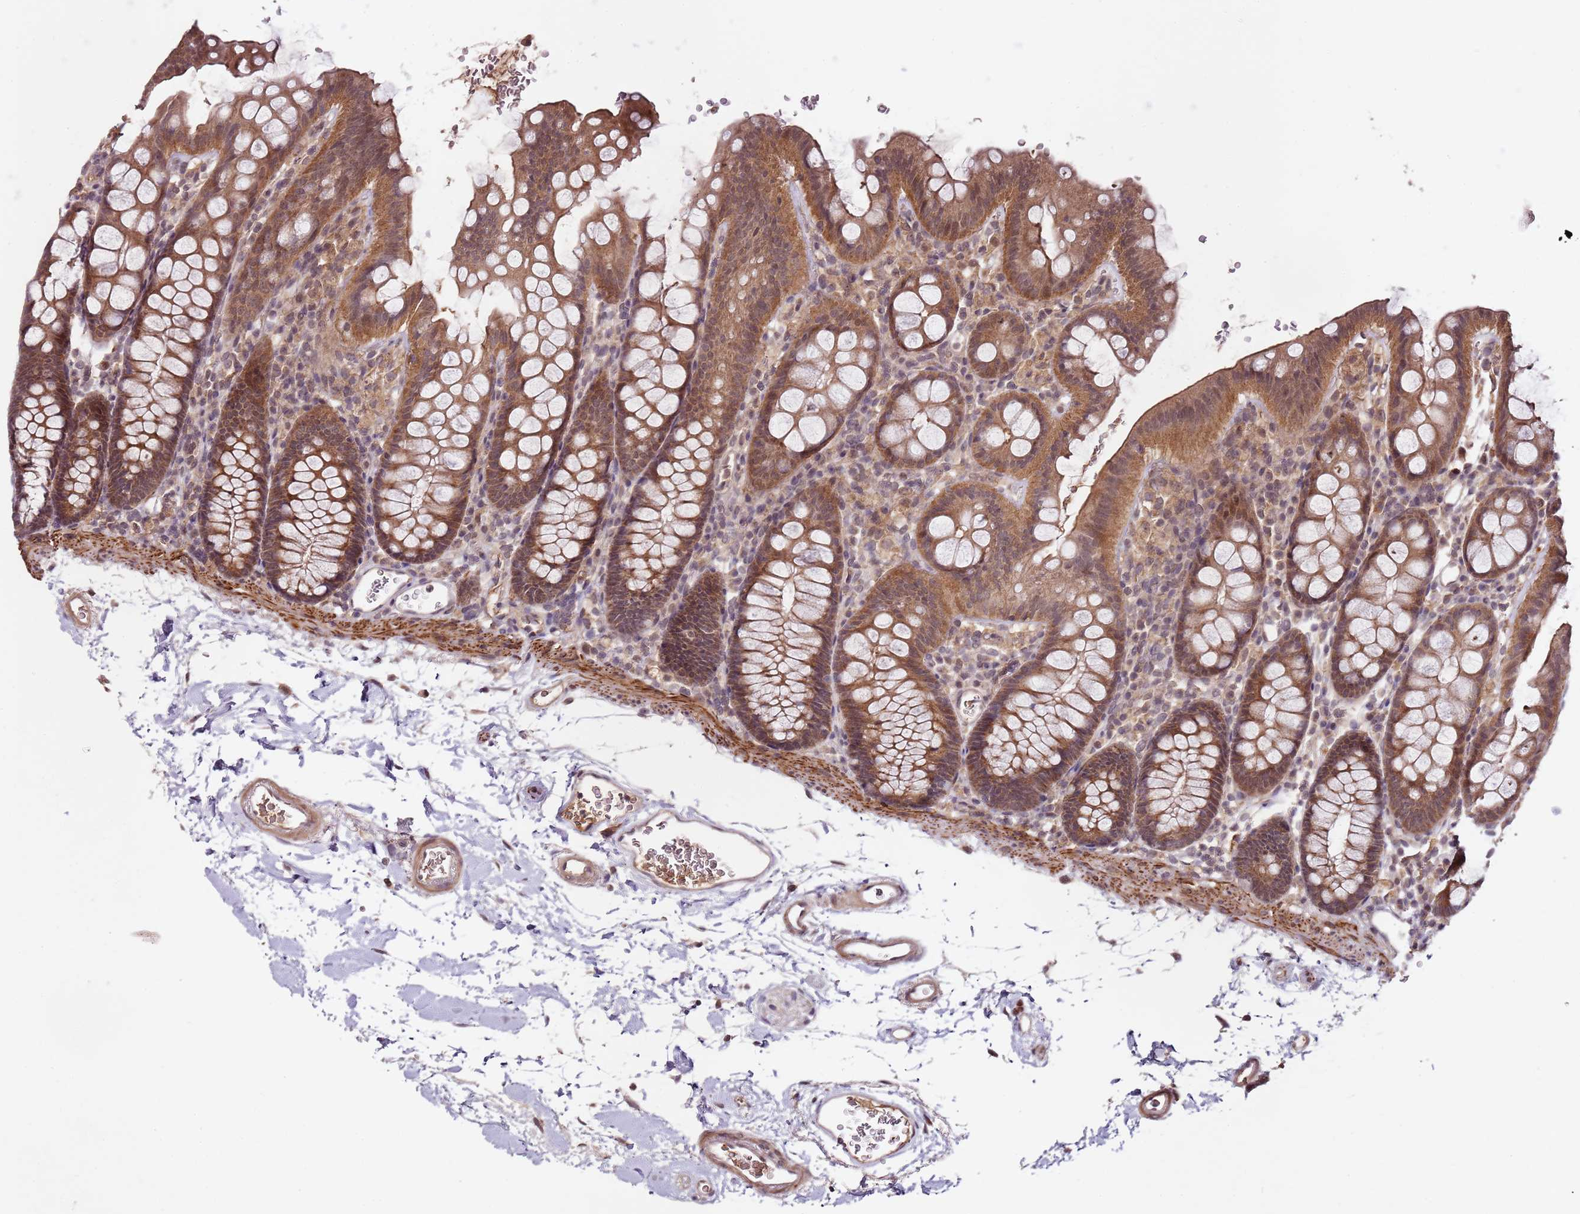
{"staining": {"intensity": "moderate", "quantity": ">75%", "location": "cytoplasmic/membranous"}, "tissue": "colon", "cell_type": "Endothelial cells", "image_type": "normal", "snomed": [{"axis": "morphology", "description": "Normal tissue, NOS"}, {"axis": "topography", "description": "Colon"}], "caption": "Protein expression analysis of benign colon exhibits moderate cytoplasmic/membranous expression in approximately >75% of endothelial cells.", "gene": "LIN37", "patient": {"sex": "male", "age": 75}}